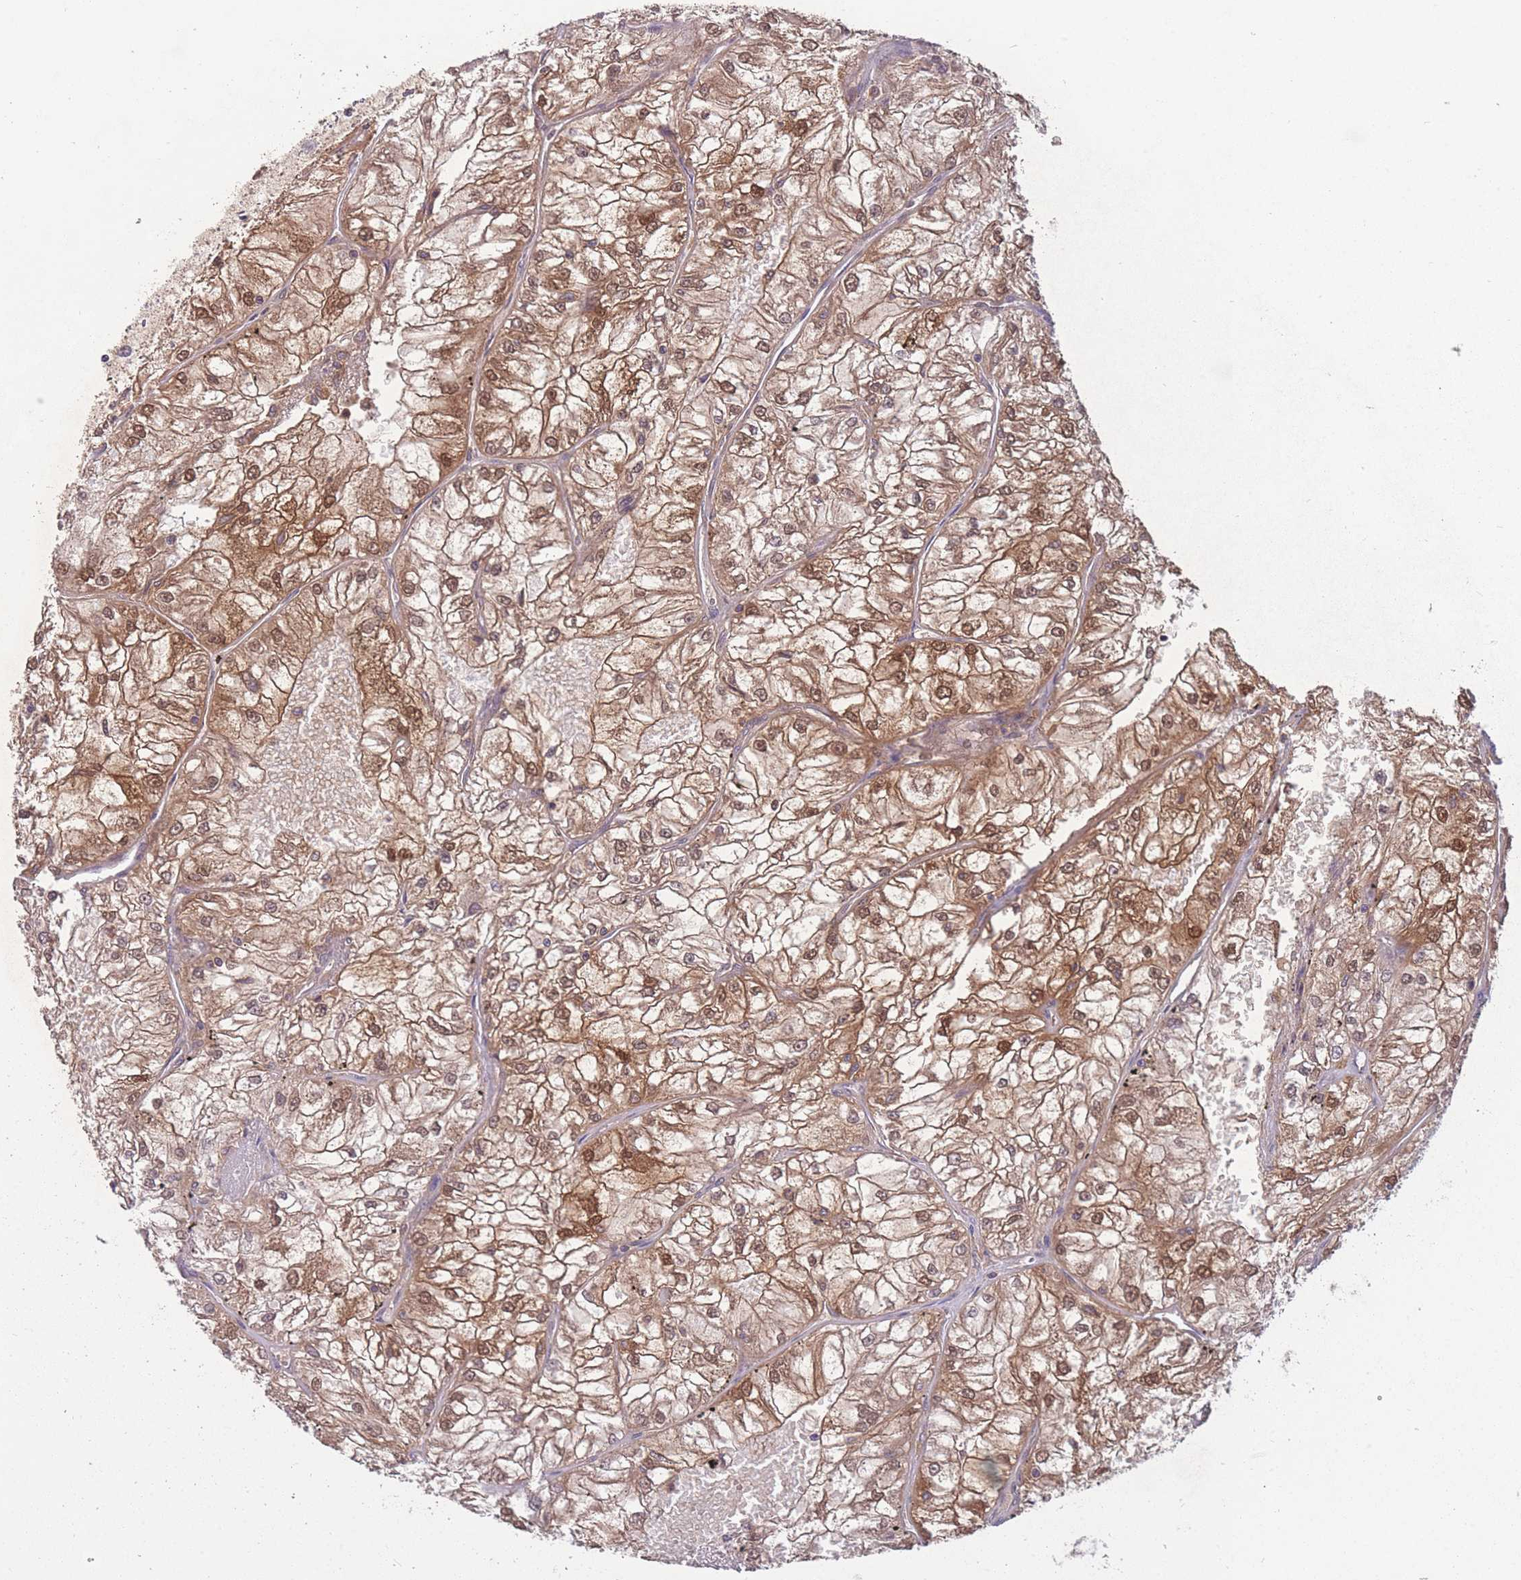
{"staining": {"intensity": "moderate", "quantity": ">75%", "location": "cytoplasmic/membranous"}, "tissue": "renal cancer", "cell_type": "Tumor cells", "image_type": "cancer", "snomed": [{"axis": "morphology", "description": "Adenocarcinoma, NOS"}, {"axis": "topography", "description": "Kidney"}], "caption": "IHC photomicrograph of neoplastic tissue: human adenocarcinoma (renal) stained using IHC shows medium levels of moderate protein expression localized specifically in the cytoplasmic/membranous of tumor cells, appearing as a cytoplasmic/membranous brown color.", "gene": "GMIP", "patient": {"sex": "female", "age": 72}}